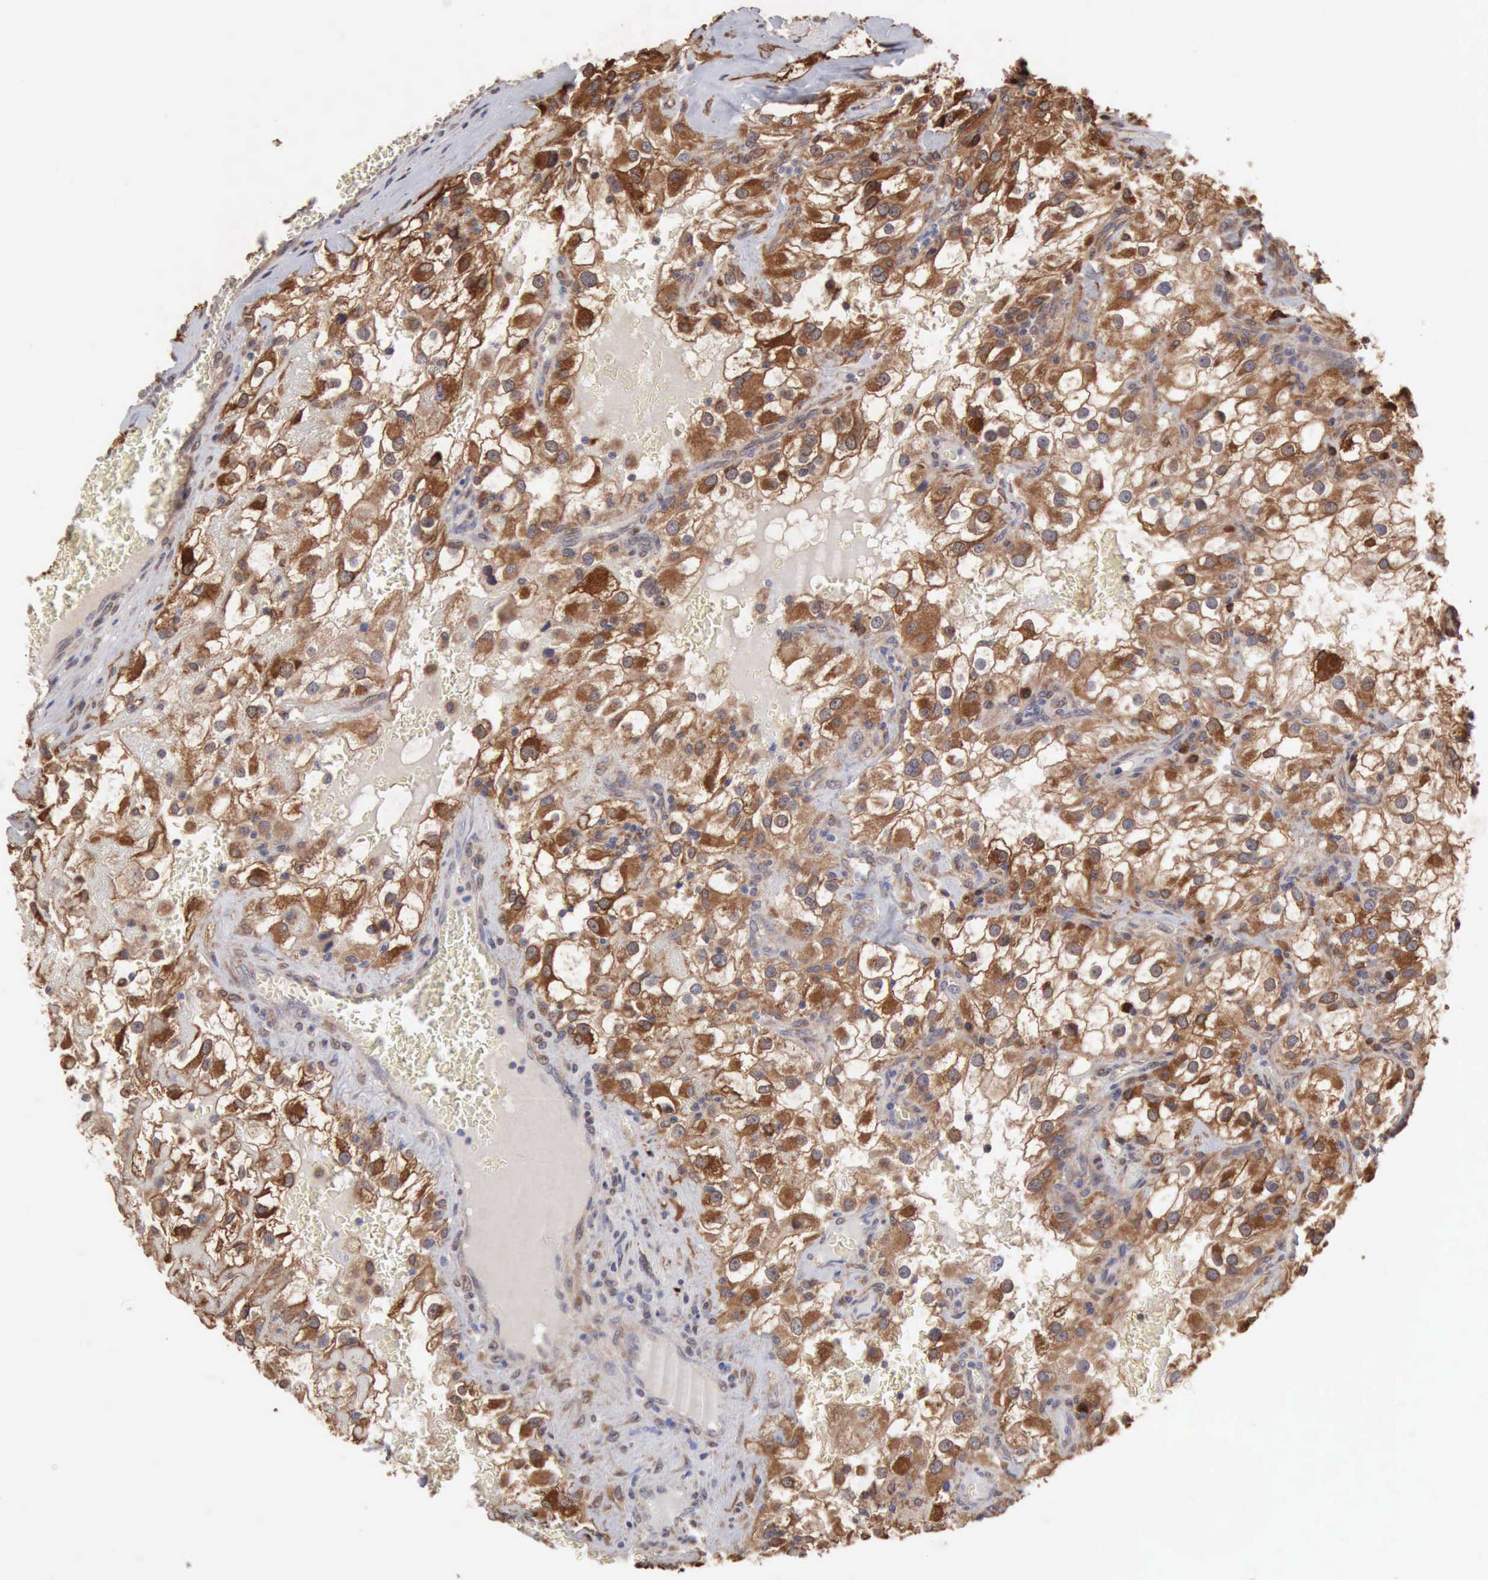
{"staining": {"intensity": "strong", "quantity": ">75%", "location": "cytoplasmic/membranous"}, "tissue": "renal cancer", "cell_type": "Tumor cells", "image_type": "cancer", "snomed": [{"axis": "morphology", "description": "Adenocarcinoma, NOS"}, {"axis": "topography", "description": "Kidney"}], "caption": "Strong cytoplasmic/membranous protein expression is seen in approximately >75% of tumor cells in renal cancer (adenocarcinoma).", "gene": "APOL2", "patient": {"sex": "female", "age": 52}}